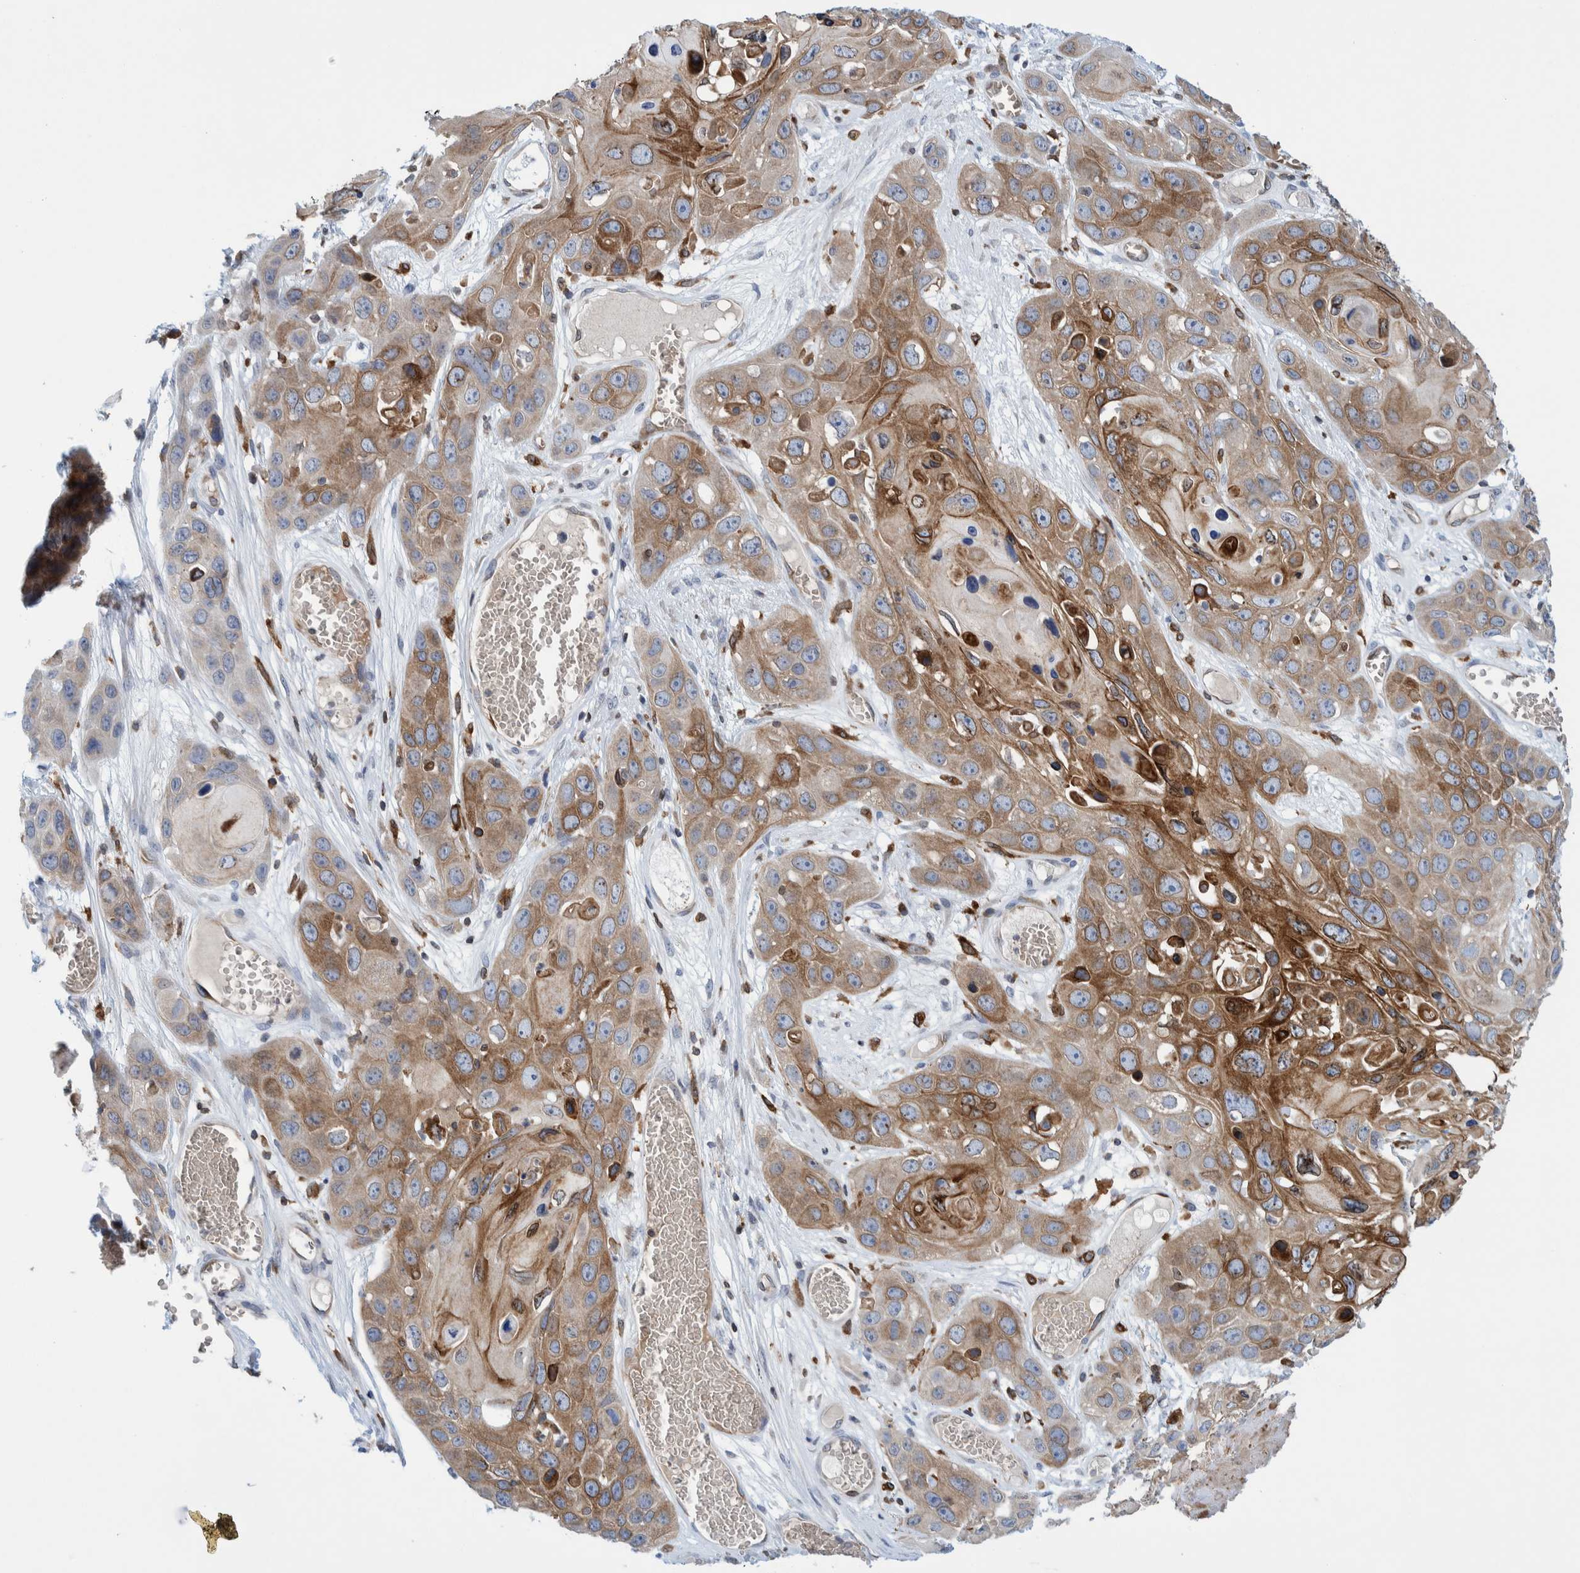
{"staining": {"intensity": "moderate", "quantity": "25%-75%", "location": "cytoplasmic/membranous"}, "tissue": "skin cancer", "cell_type": "Tumor cells", "image_type": "cancer", "snomed": [{"axis": "morphology", "description": "Squamous cell carcinoma, NOS"}, {"axis": "topography", "description": "Skin"}], "caption": "Squamous cell carcinoma (skin) stained with a brown dye shows moderate cytoplasmic/membranous positive positivity in about 25%-75% of tumor cells.", "gene": "THEM6", "patient": {"sex": "male", "age": 55}}